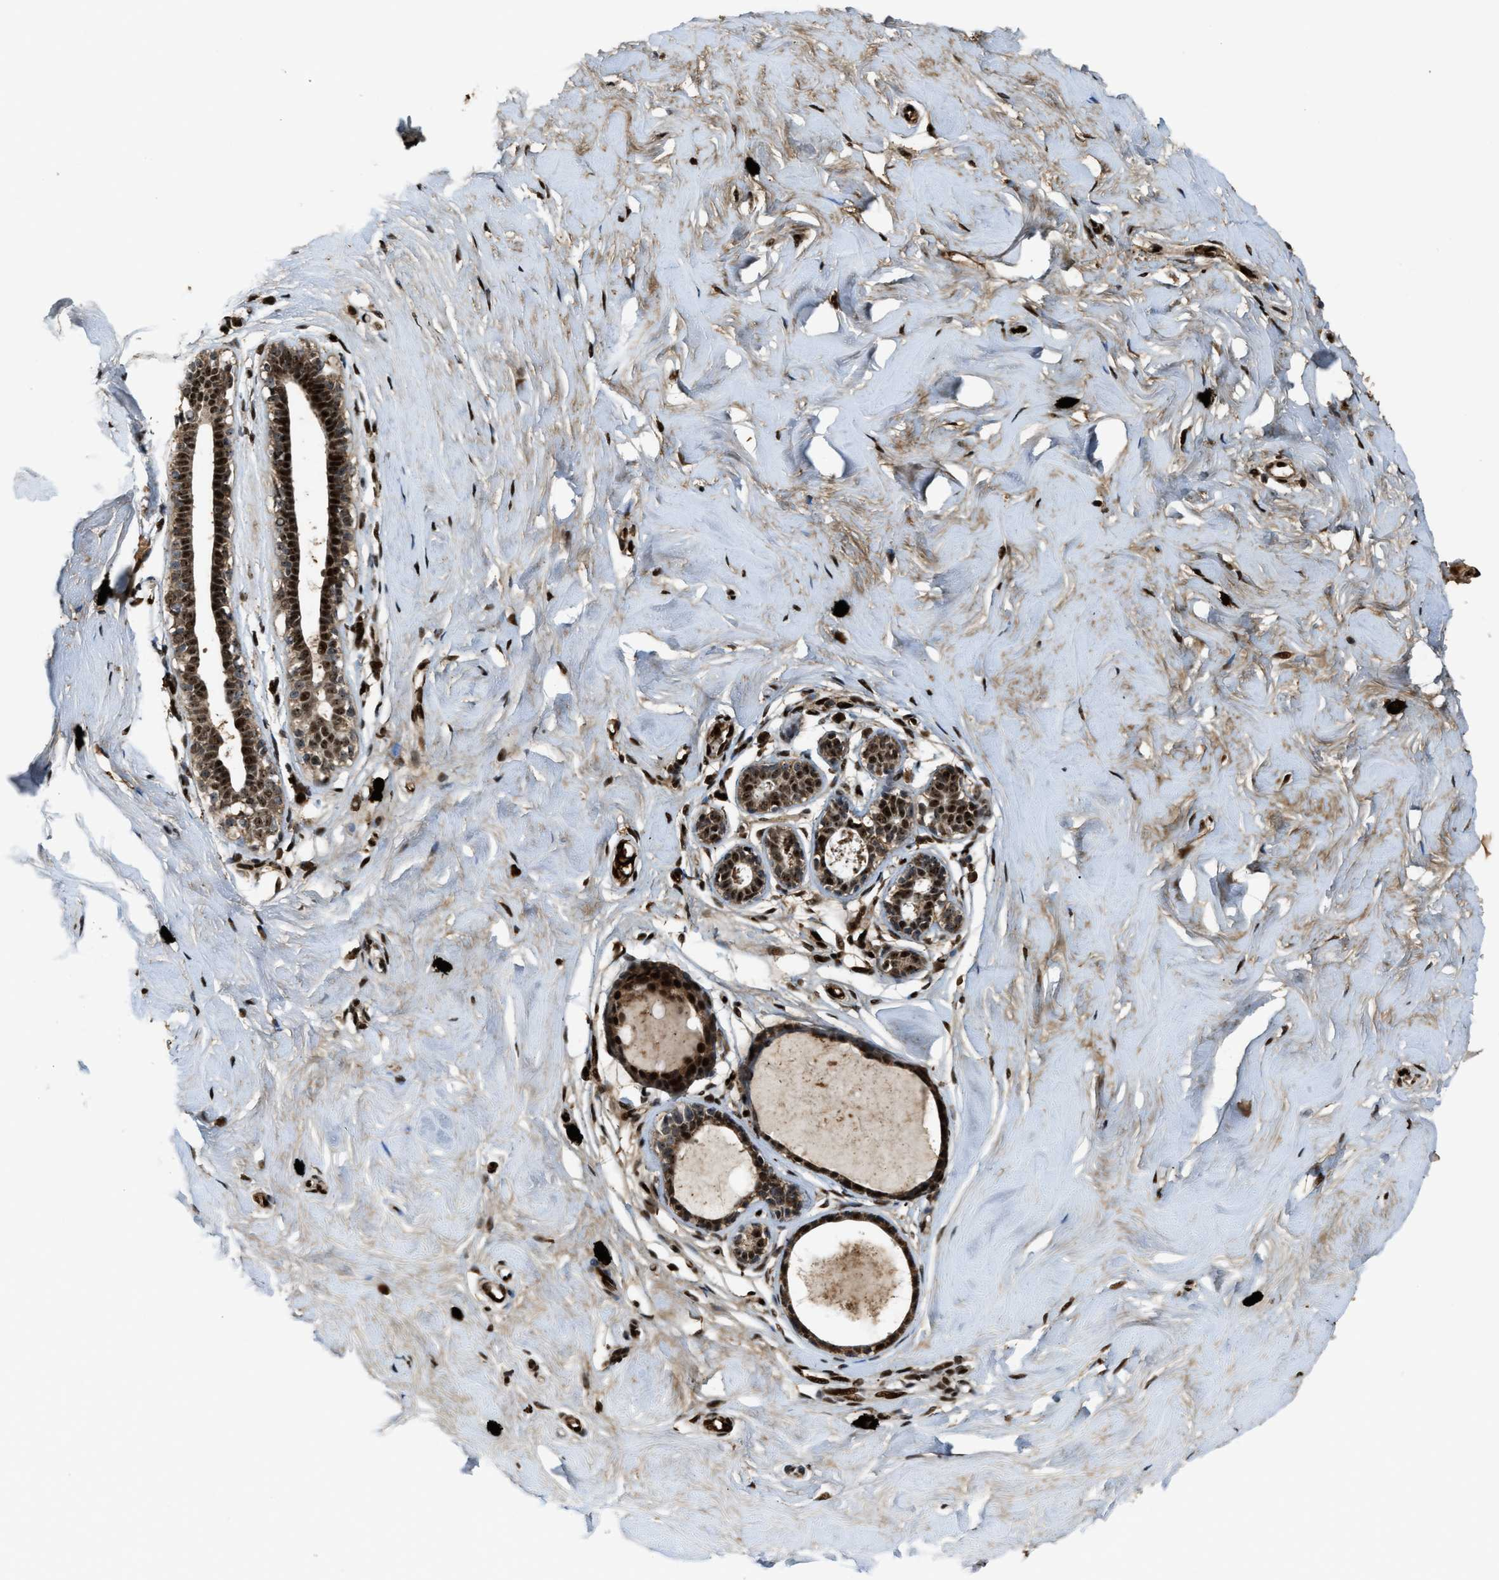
{"staining": {"intensity": "moderate", "quantity": ">75%", "location": "cytoplasmic/membranous,nuclear"}, "tissue": "breast", "cell_type": "Adipocytes", "image_type": "normal", "snomed": [{"axis": "morphology", "description": "Normal tissue, NOS"}, {"axis": "topography", "description": "Breast"}], "caption": "High-power microscopy captured an immunohistochemistry histopathology image of normal breast, revealing moderate cytoplasmic/membranous,nuclear staining in approximately >75% of adipocytes.", "gene": "ZNF687", "patient": {"sex": "female", "age": 23}}